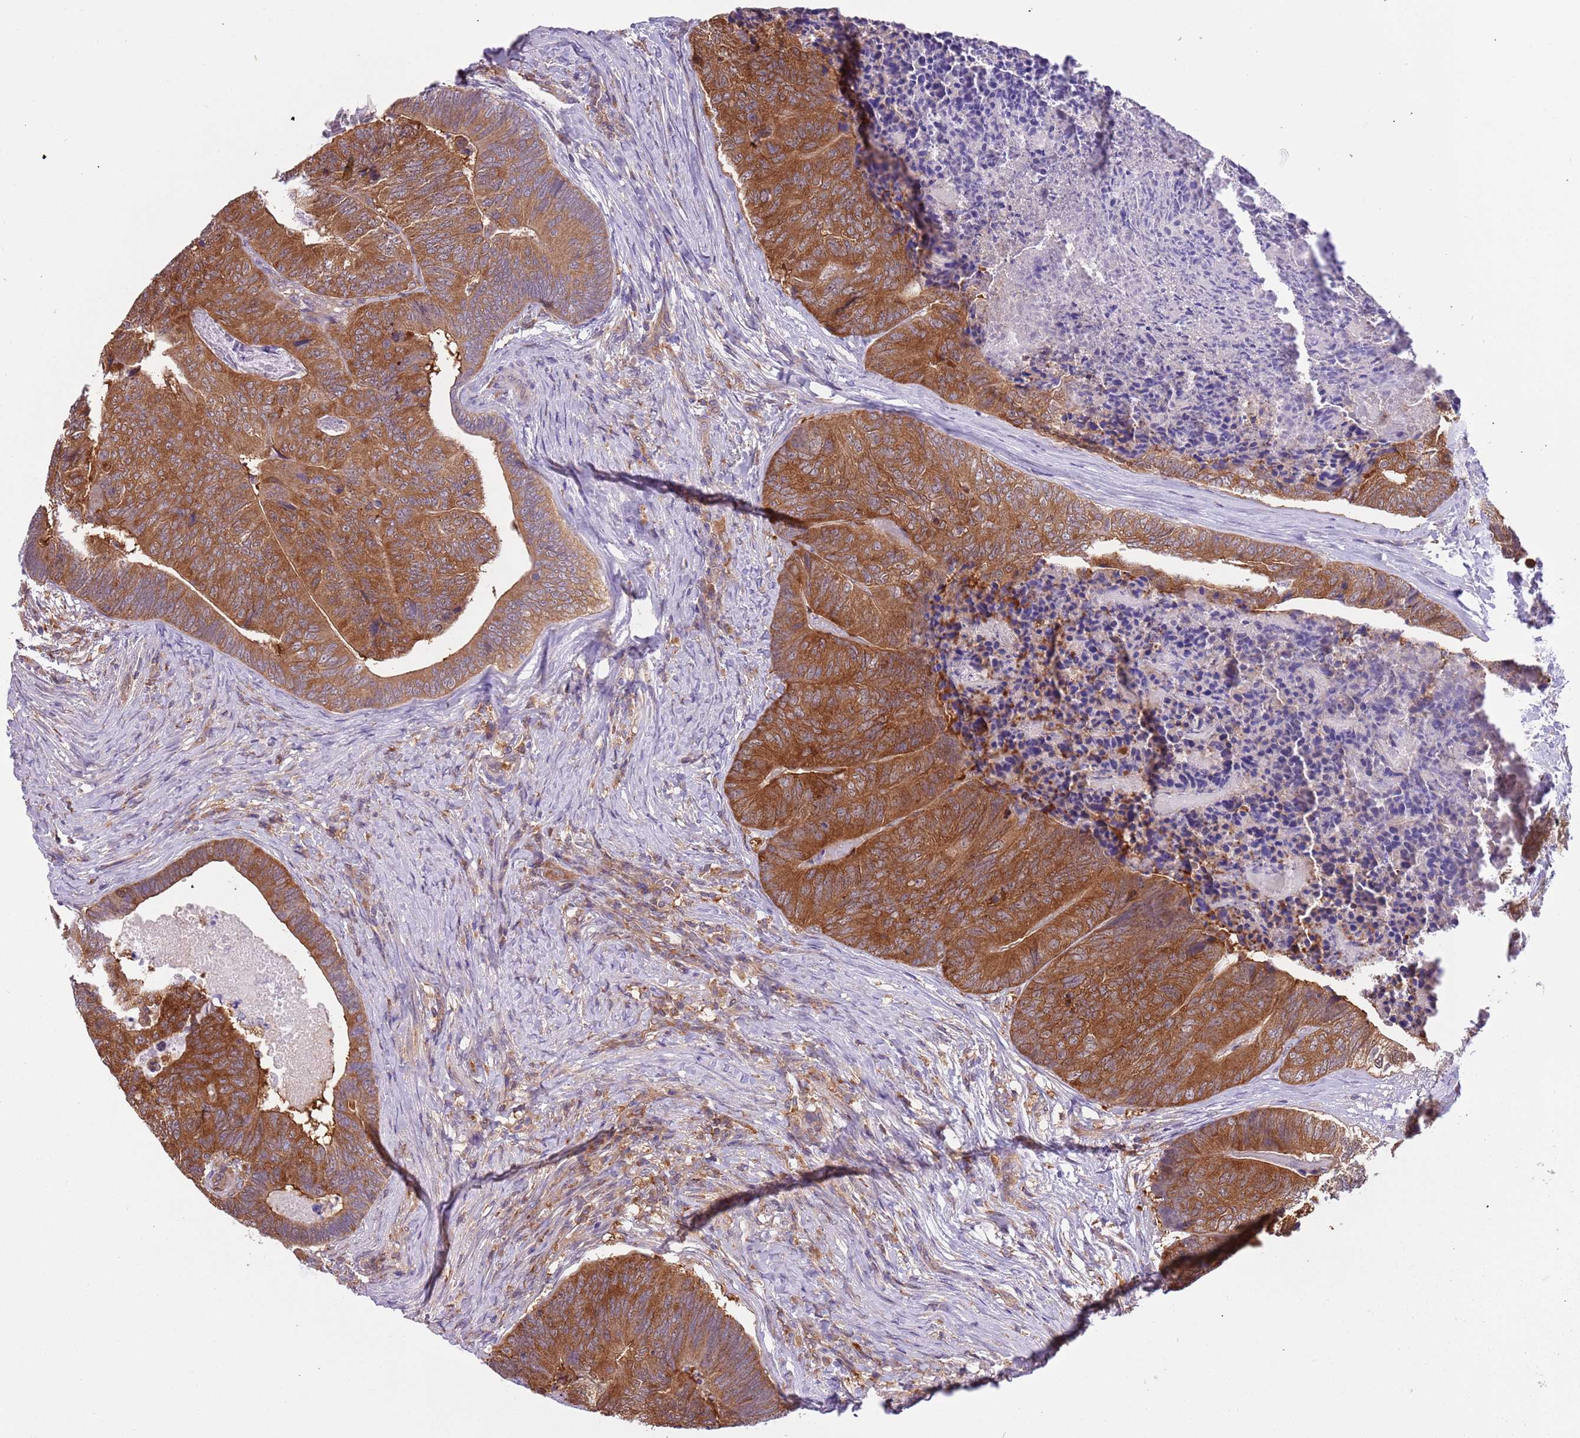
{"staining": {"intensity": "strong", "quantity": ">75%", "location": "cytoplasmic/membranous"}, "tissue": "colorectal cancer", "cell_type": "Tumor cells", "image_type": "cancer", "snomed": [{"axis": "morphology", "description": "Adenocarcinoma, NOS"}, {"axis": "topography", "description": "Colon"}], "caption": "IHC staining of colorectal cancer, which demonstrates high levels of strong cytoplasmic/membranous positivity in about >75% of tumor cells indicating strong cytoplasmic/membranous protein staining. The staining was performed using DAB (brown) for protein detection and nuclei were counterstained in hematoxylin (blue).", "gene": "STIP1", "patient": {"sex": "female", "age": 67}}